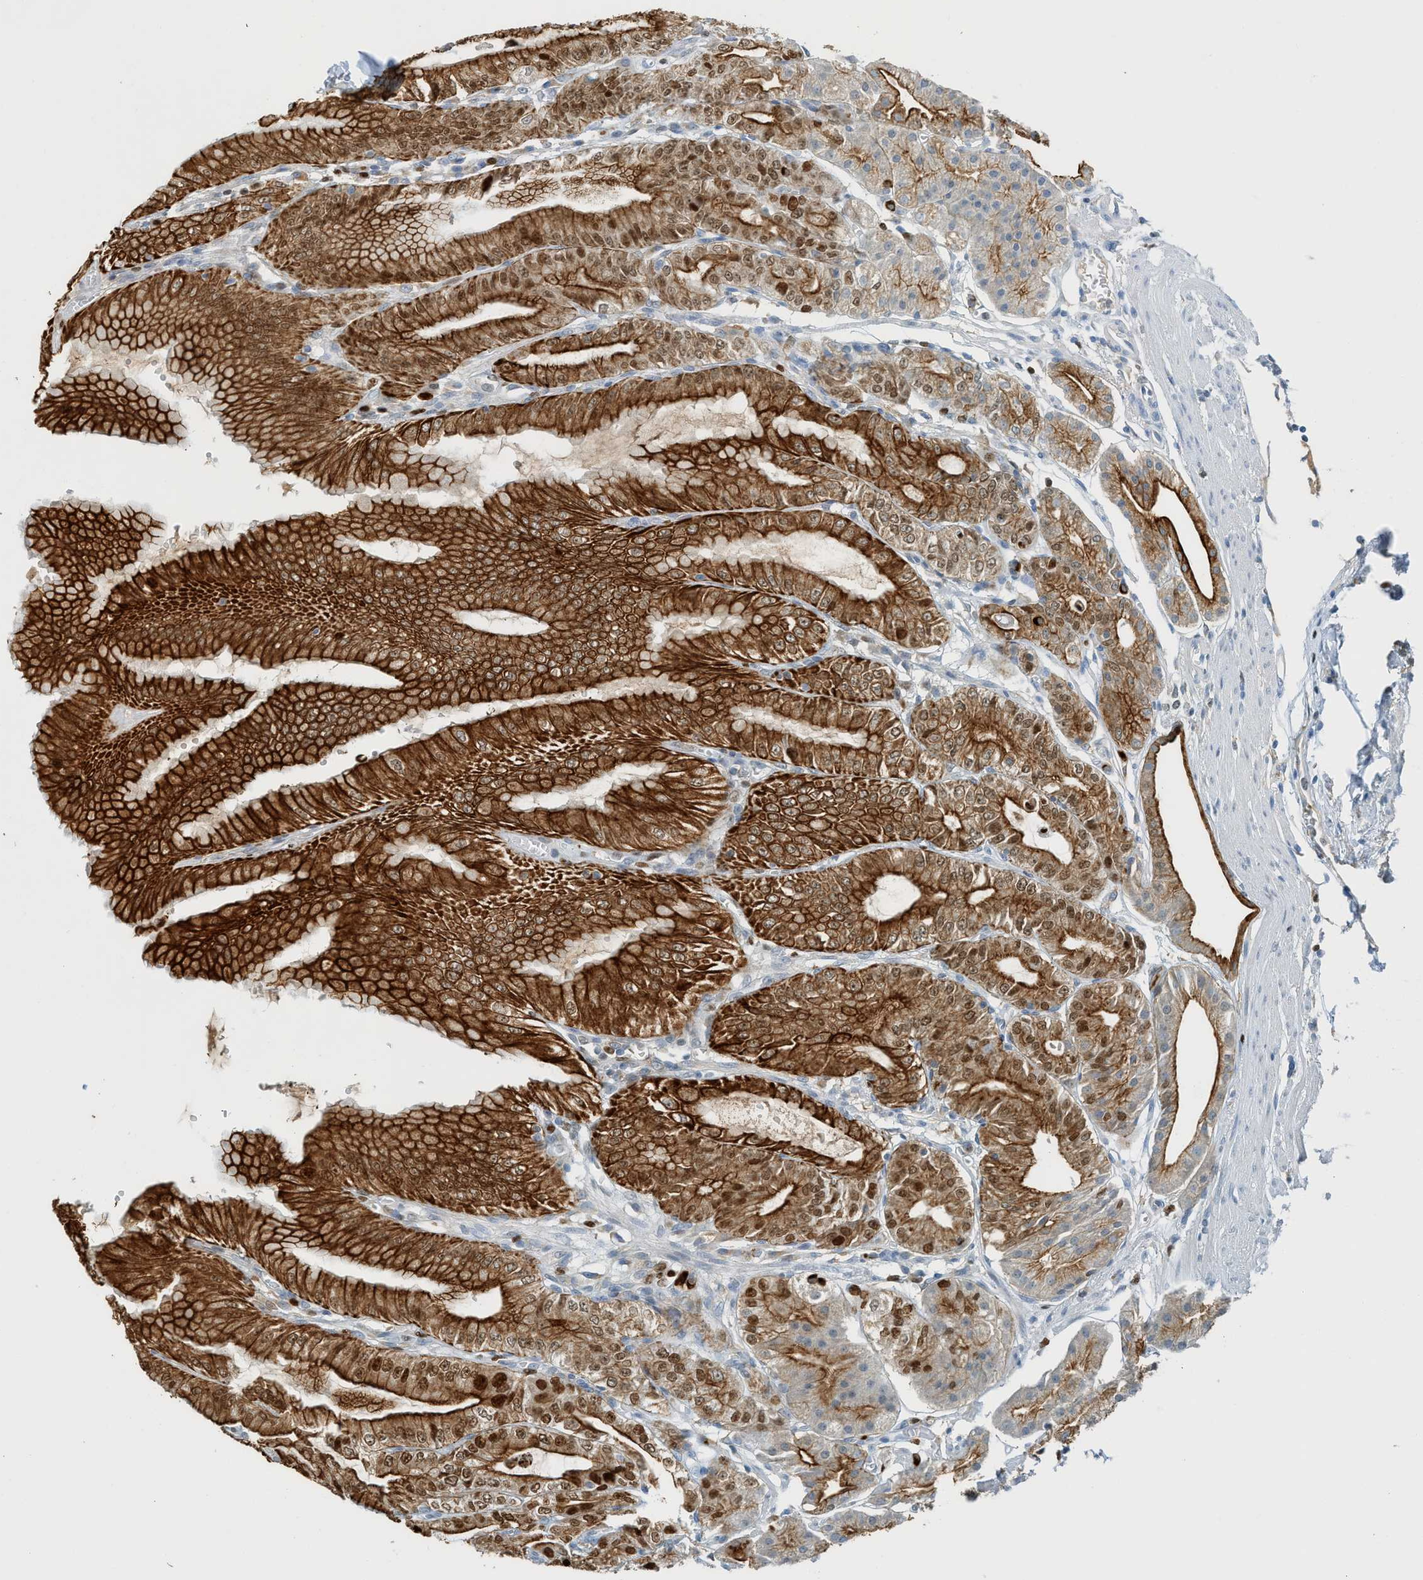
{"staining": {"intensity": "strong", "quantity": ">75%", "location": "cytoplasmic/membranous,nuclear"}, "tissue": "stomach", "cell_type": "Glandular cells", "image_type": "normal", "snomed": [{"axis": "morphology", "description": "Normal tissue, NOS"}, {"axis": "topography", "description": "Stomach, lower"}], "caption": "A brown stain labels strong cytoplasmic/membranous,nuclear positivity of a protein in glandular cells of benign stomach. (IHC, brightfield microscopy, high magnification).", "gene": "SH3D19", "patient": {"sex": "male", "age": 71}}